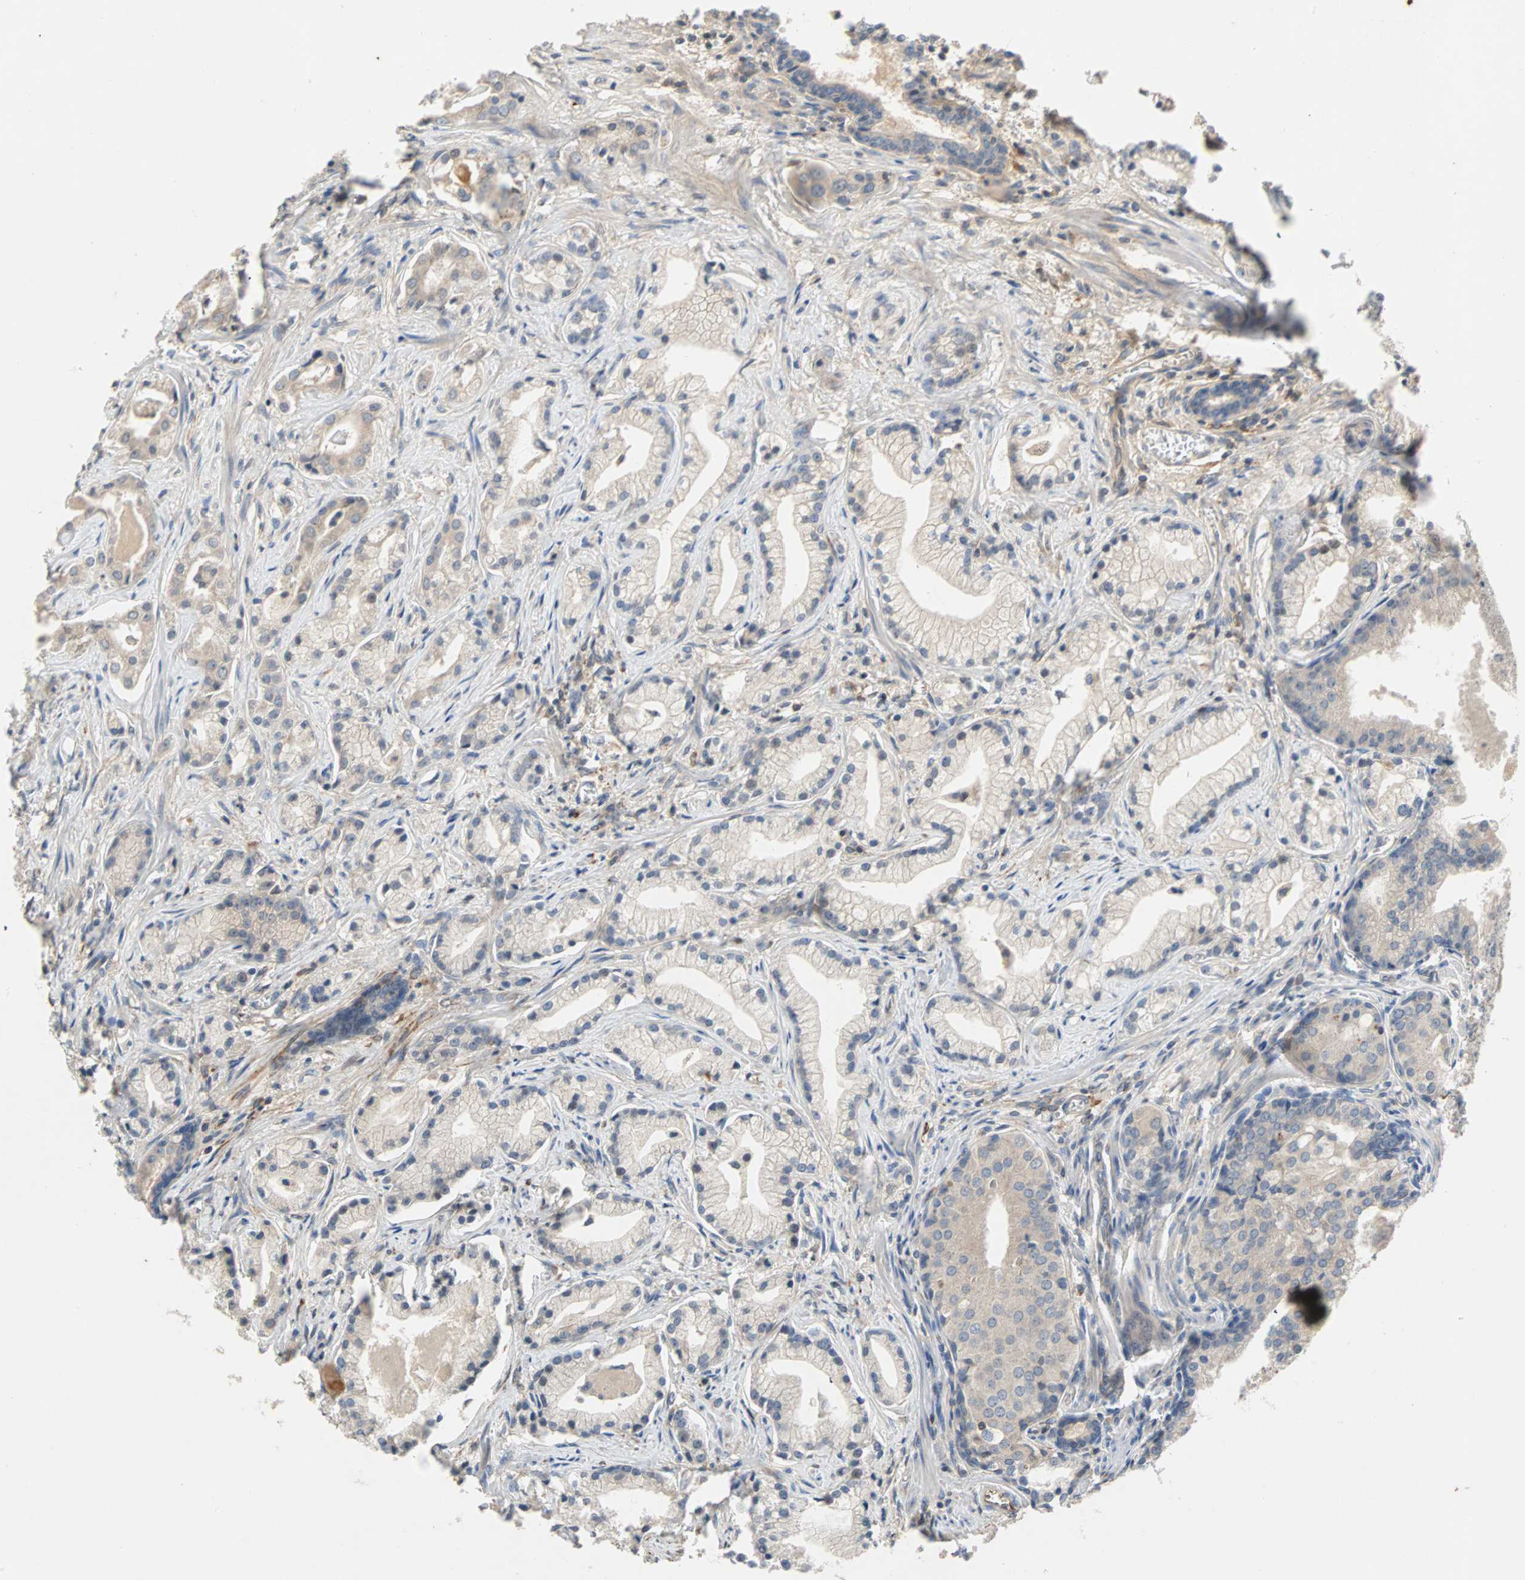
{"staining": {"intensity": "negative", "quantity": "none", "location": "none"}, "tissue": "prostate cancer", "cell_type": "Tumor cells", "image_type": "cancer", "snomed": [{"axis": "morphology", "description": "Adenocarcinoma, Low grade"}, {"axis": "topography", "description": "Prostate"}], "caption": "Immunohistochemistry image of neoplastic tissue: human prostate cancer (adenocarcinoma (low-grade)) stained with DAB (3,3'-diaminobenzidine) displays no significant protein positivity in tumor cells.", "gene": "MAP4K1", "patient": {"sex": "male", "age": 59}}